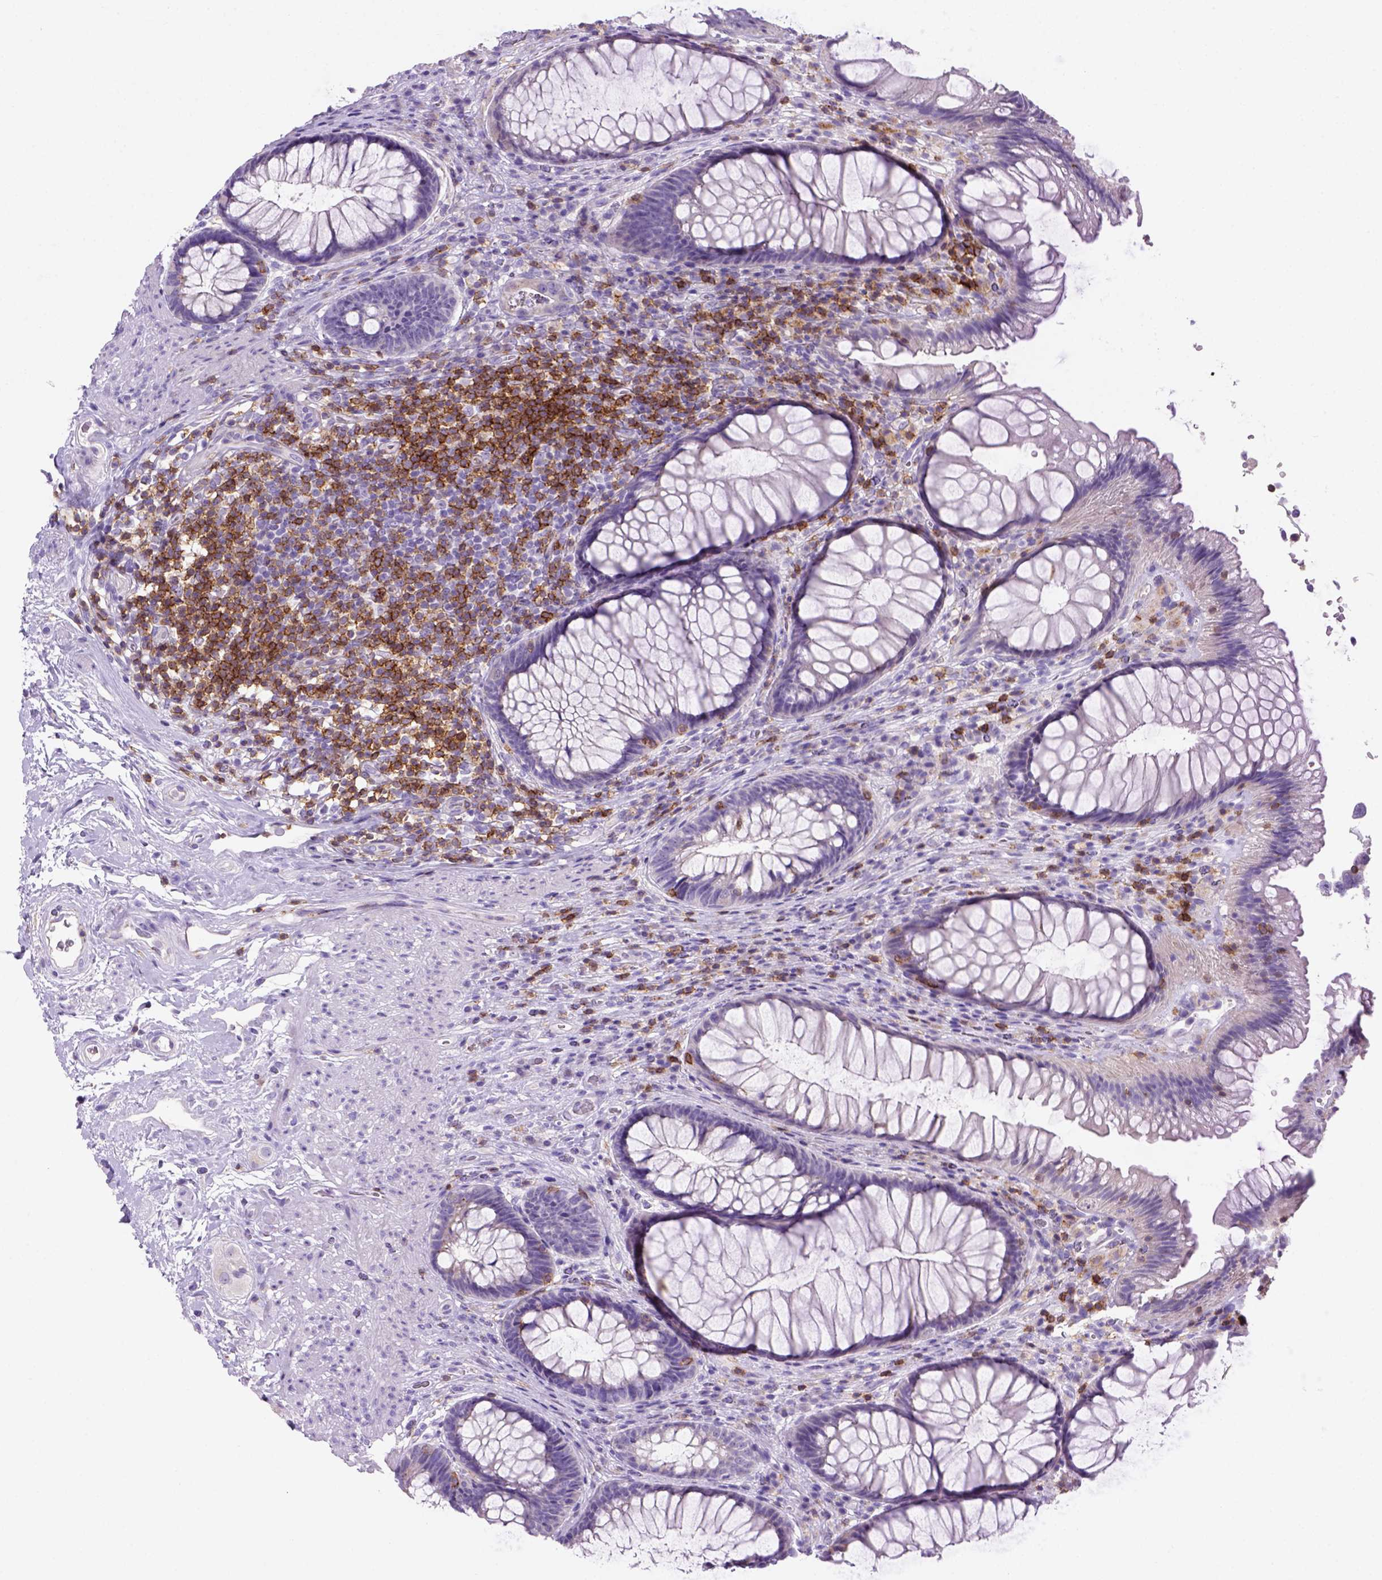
{"staining": {"intensity": "negative", "quantity": "none", "location": "none"}, "tissue": "rectum", "cell_type": "Glandular cells", "image_type": "normal", "snomed": [{"axis": "morphology", "description": "Normal tissue, NOS"}, {"axis": "topography", "description": "Smooth muscle"}, {"axis": "topography", "description": "Rectum"}], "caption": "Human rectum stained for a protein using IHC exhibits no positivity in glandular cells.", "gene": "CD3E", "patient": {"sex": "male", "age": 53}}